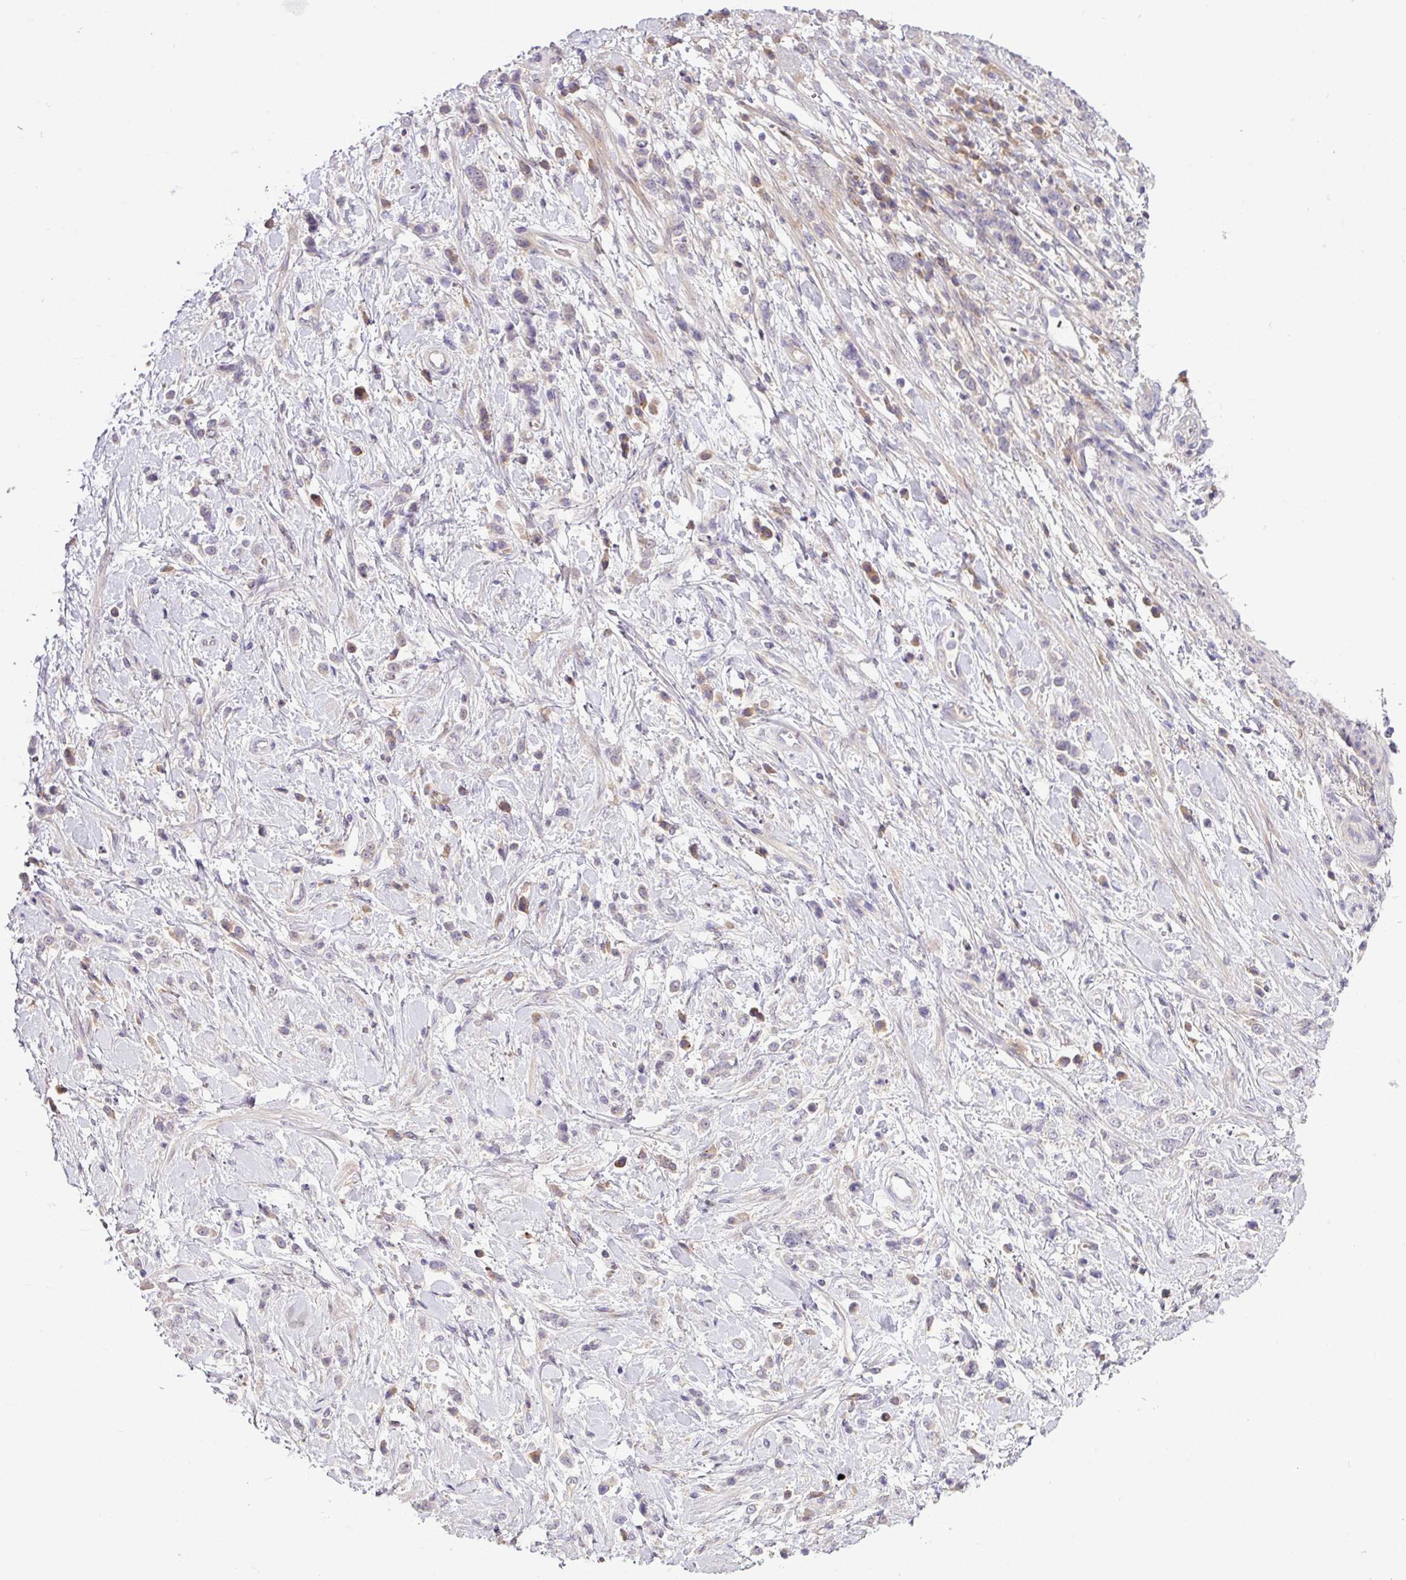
{"staining": {"intensity": "negative", "quantity": "none", "location": "none"}, "tissue": "stomach cancer", "cell_type": "Tumor cells", "image_type": "cancer", "snomed": [{"axis": "morphology", "description": "Adenocarcinoma, NOS"}, {"axis": "topography", "description": "Stomach"}], "caption": "High magnification brightfield microscopy of adenocarcinoma (stomach) stained with DAB (brown) and counterstained with hematoxylin (blue): tumor cells show no significant expression. The staining was performed using DAB to visualize the protein expression in brown, while the nuclei were stained in blue with hematoxylin (Magnification: 20x).", "gene": "SLAMF6", "patient": {"sex": "female", "age": 60}}